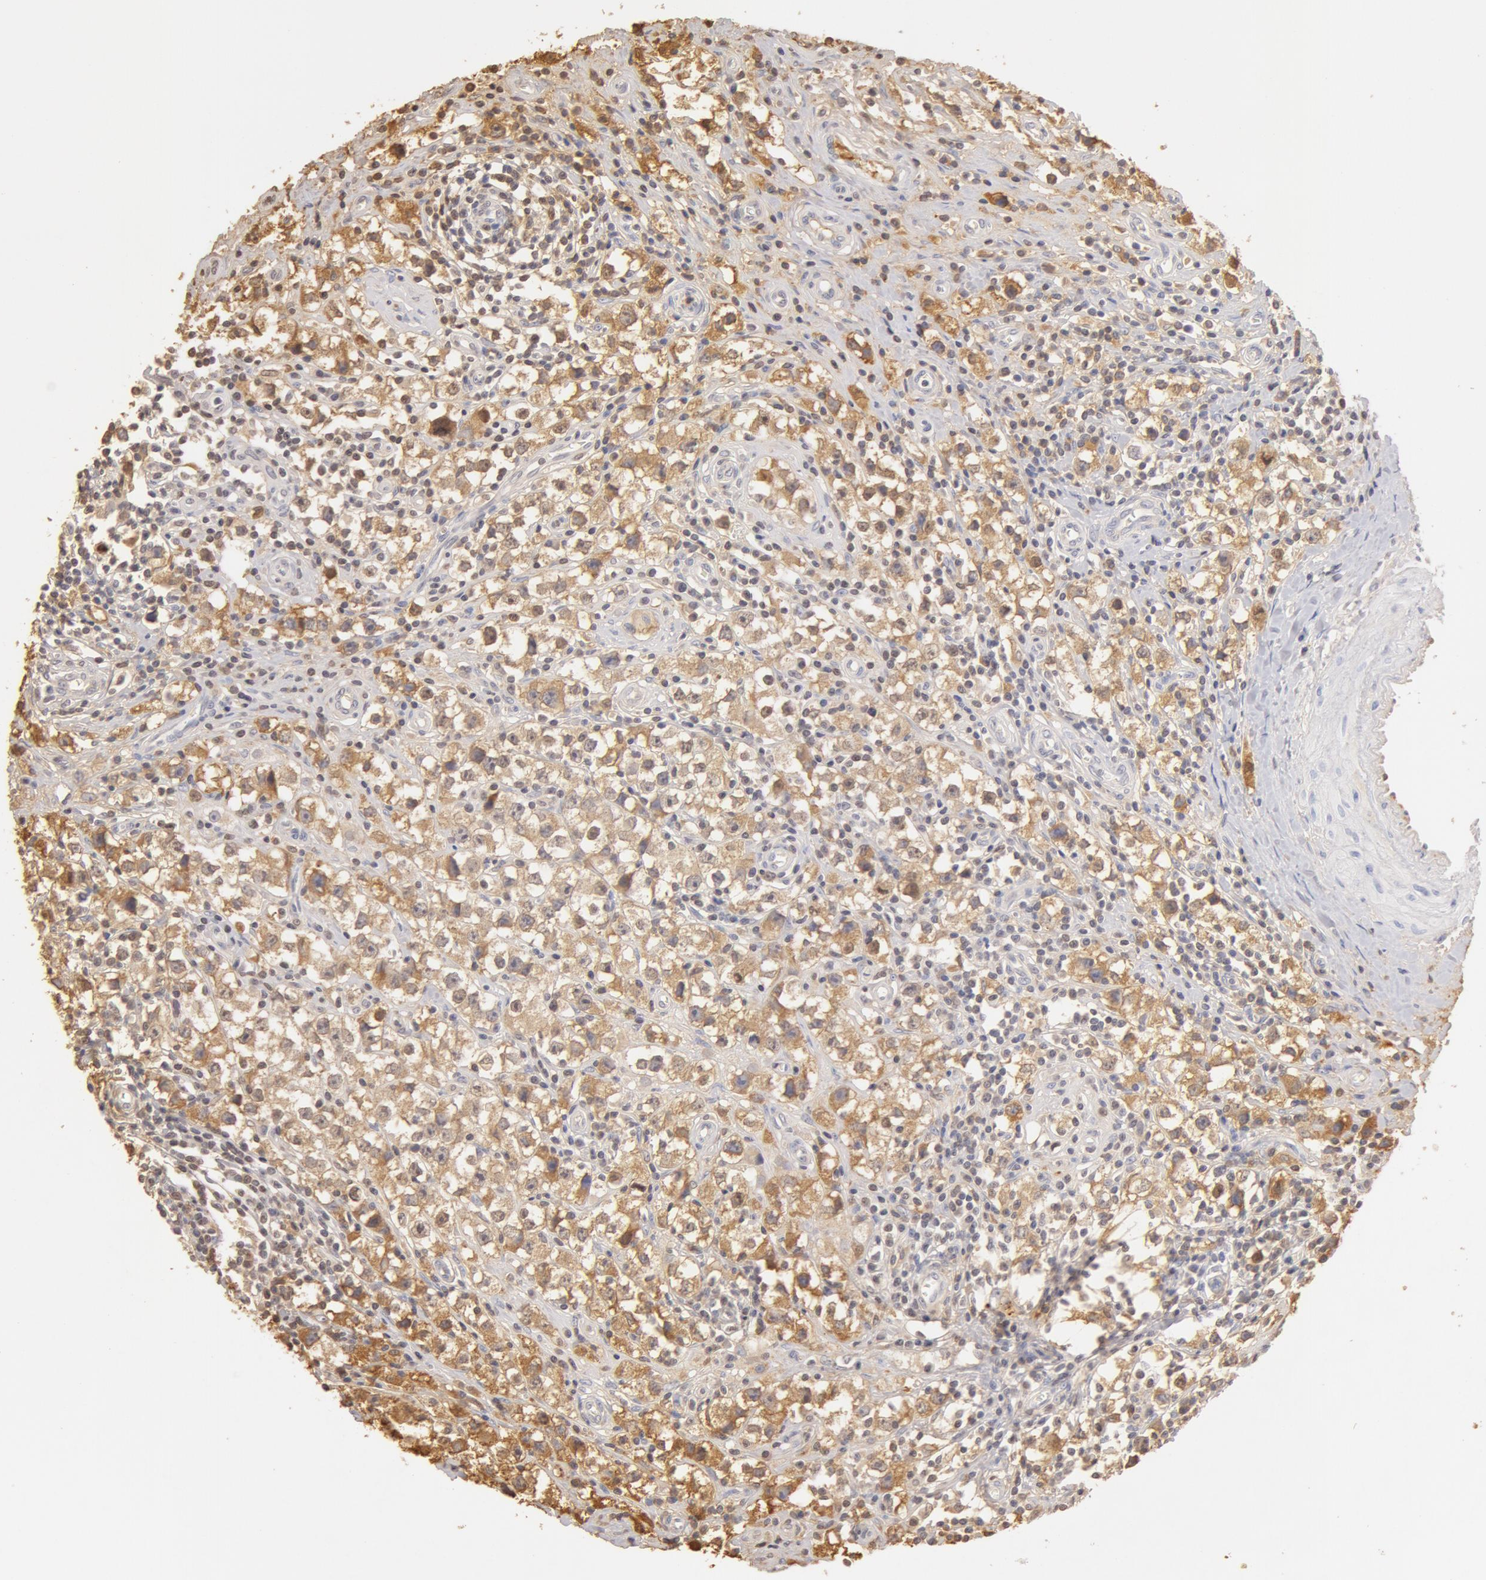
{"staining": {"intensity": "weak", "quantity": ">75%", "location": "cytoplasmic/membranous"}, "tissue": "testis cancer", "cell_type": "Tumor cells", "image_type": "cancer", "snomed": [{"axis": "morphology", "description": "Seminoma, NOS"}, {"axis": "topography", "description": "Testis"}], "caption": "Immunohistochemistry of seminoma (testis) exhibits low levels of weak cytoplasmic/membranous expression in approximately >75% of tumor cells. (Brightfield microscopy of DAB IHC at high magnification).", "gene": "TF", "patient": {"sex": "male", "age": 35}}